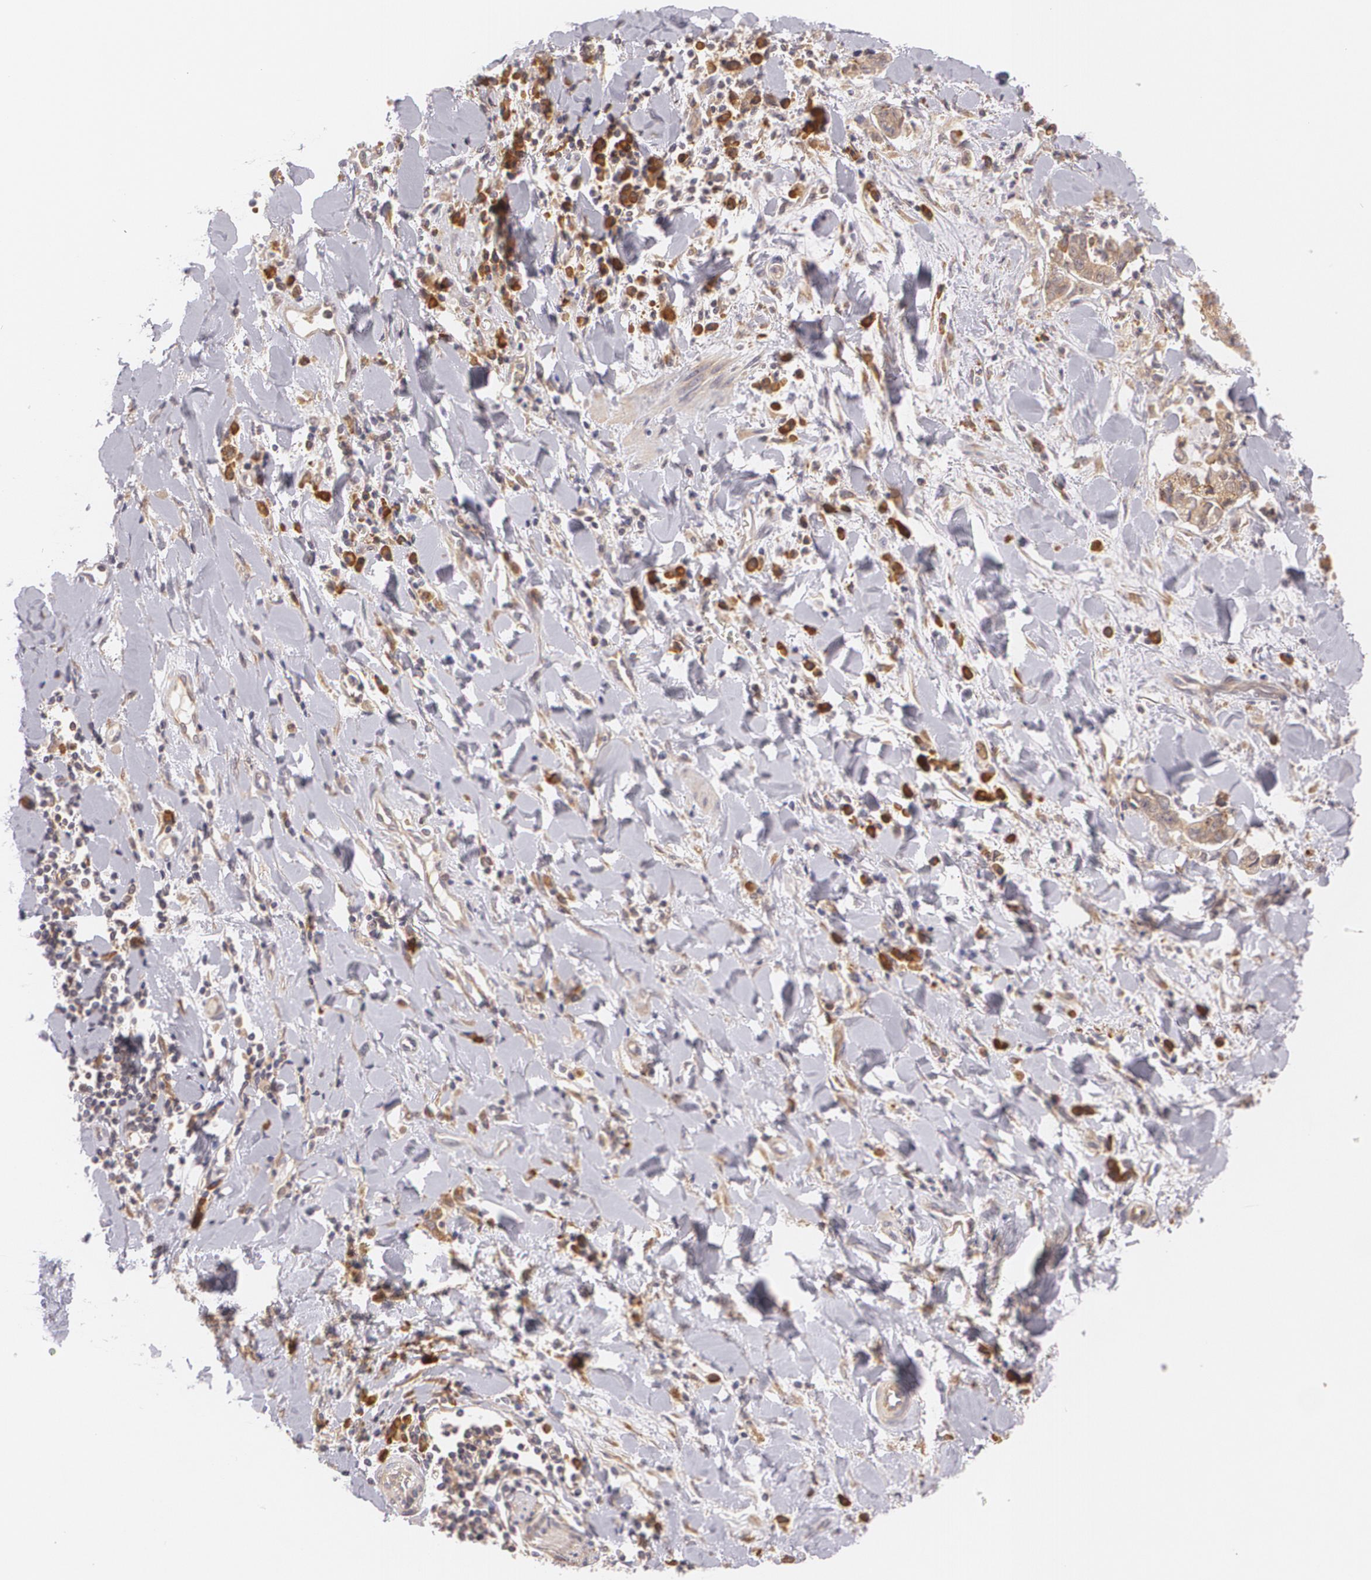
{"staining": {"intensity": "weak", "quantity": ">75%", "location": "cytoplasmic/membranous"}, "tissue": "liver cancer", "cell_type": "Tumor cells", "image_type": "cancer", "snomed": [{"axis": "morphology", "description": "Cholangiocarcinoma"}, {"axis": "topography", "description": "Liver"}], "caption": "Weak cytoplasmic/membranous protein staining is seen in approximately >75% of tumor cells in cholangiocarcinoma (liver).", "gene": "CCL17", "patient": {"sex": "male", "age": 57}}